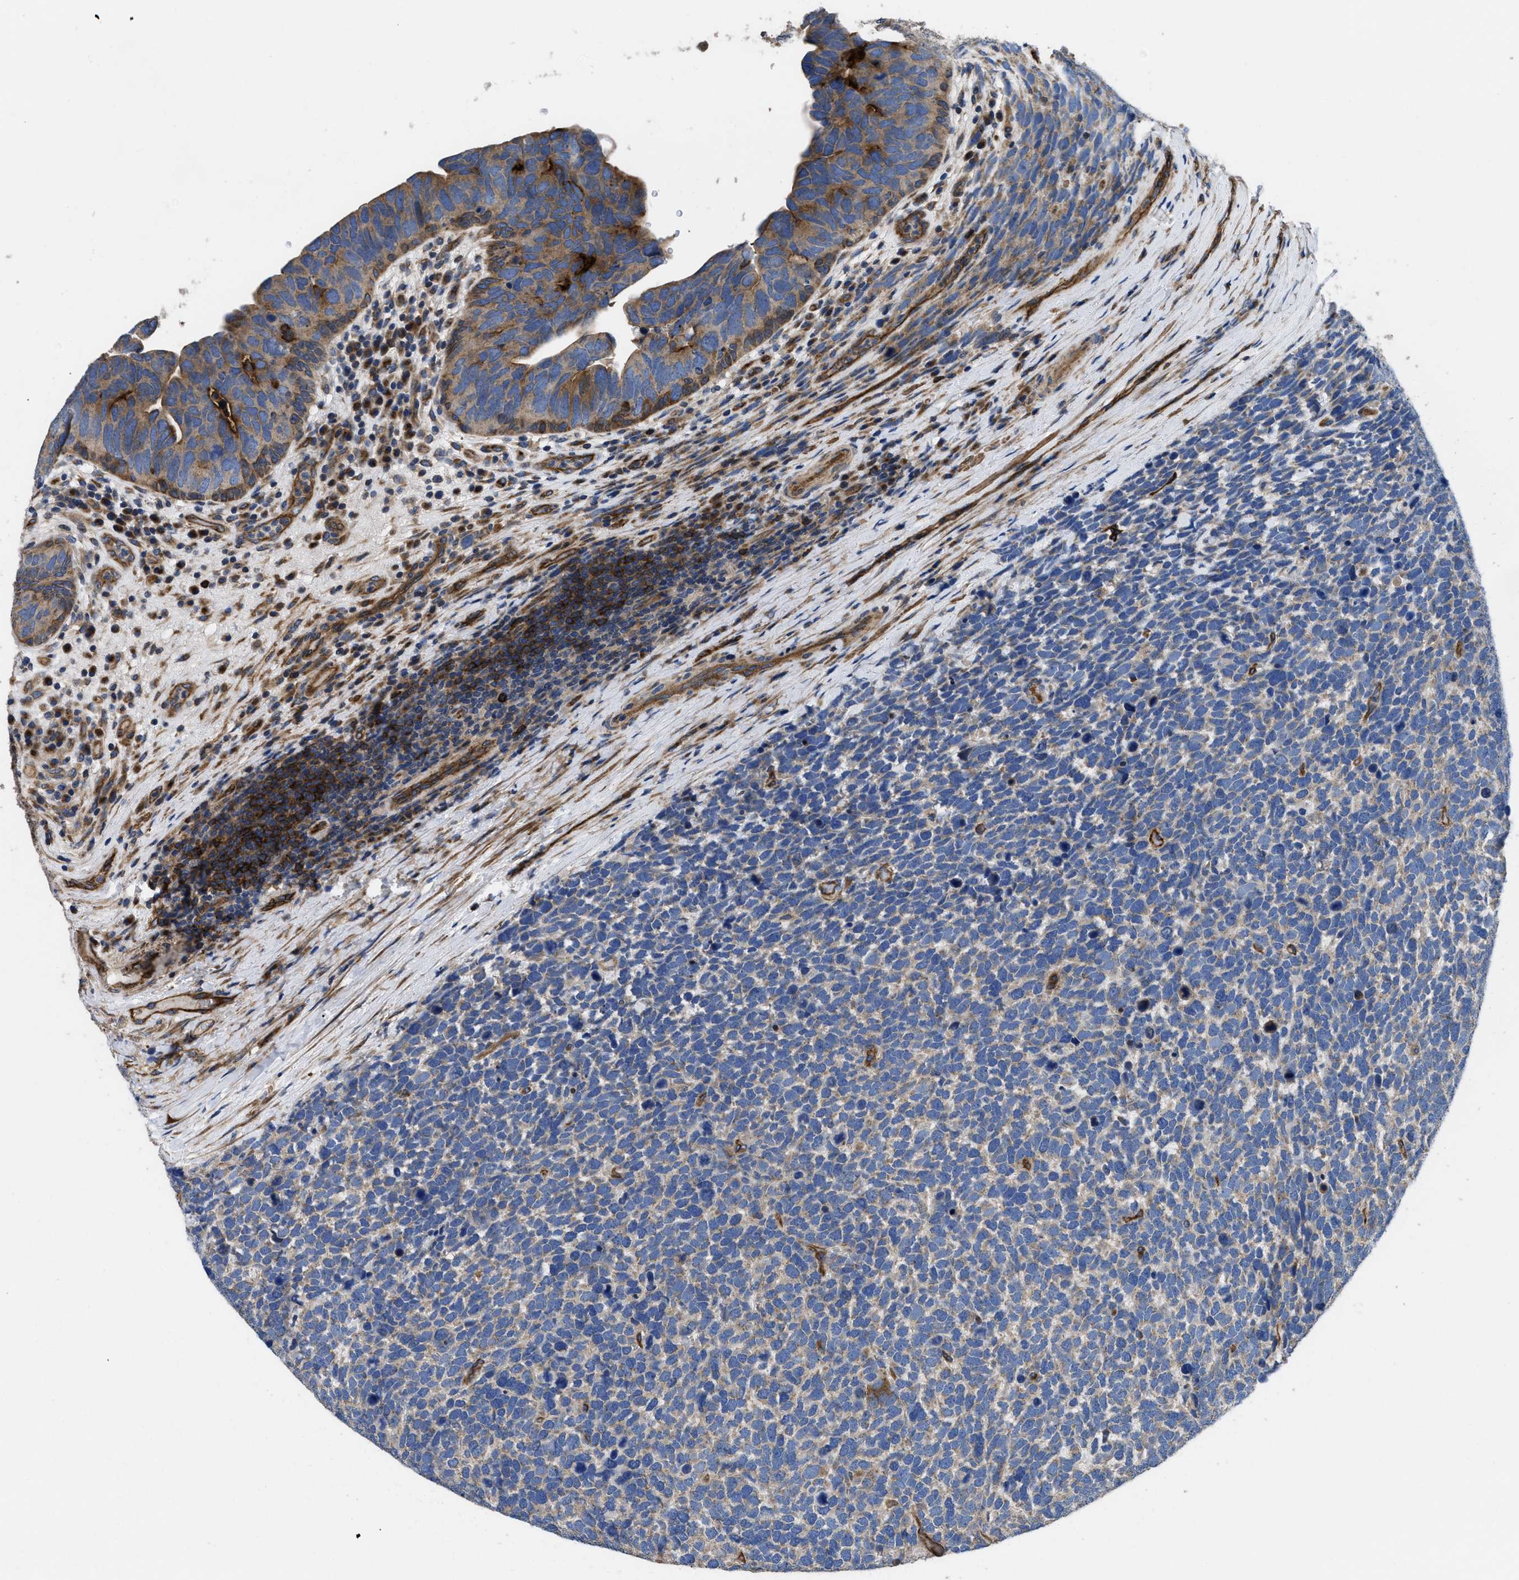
{"staining": {"intensity": "moderate", "quantity": "<25%", "location": "cytoplasmic/membranous"}, "tissue": "urothelial cancer", "cell_type": "Tumor cells", "image_type": "cancer", "snomed": [{"axis": "morphology", "description": "Urothelial carcinoma, High grade"}, {"axis": "topography", "description": "Urinary bladder"}], "caption": "The immunohistochemical stain labels moderate cytoplasmic/membranous expression in tumor cells of urothelial cancer tissue. The protein is stained brown, and the nuclei are stained in blue (DAB IHC with brightfield microscopy, high magnification).", "gene": "NT5E", "patient": {"sex": "female", "age": 82}}